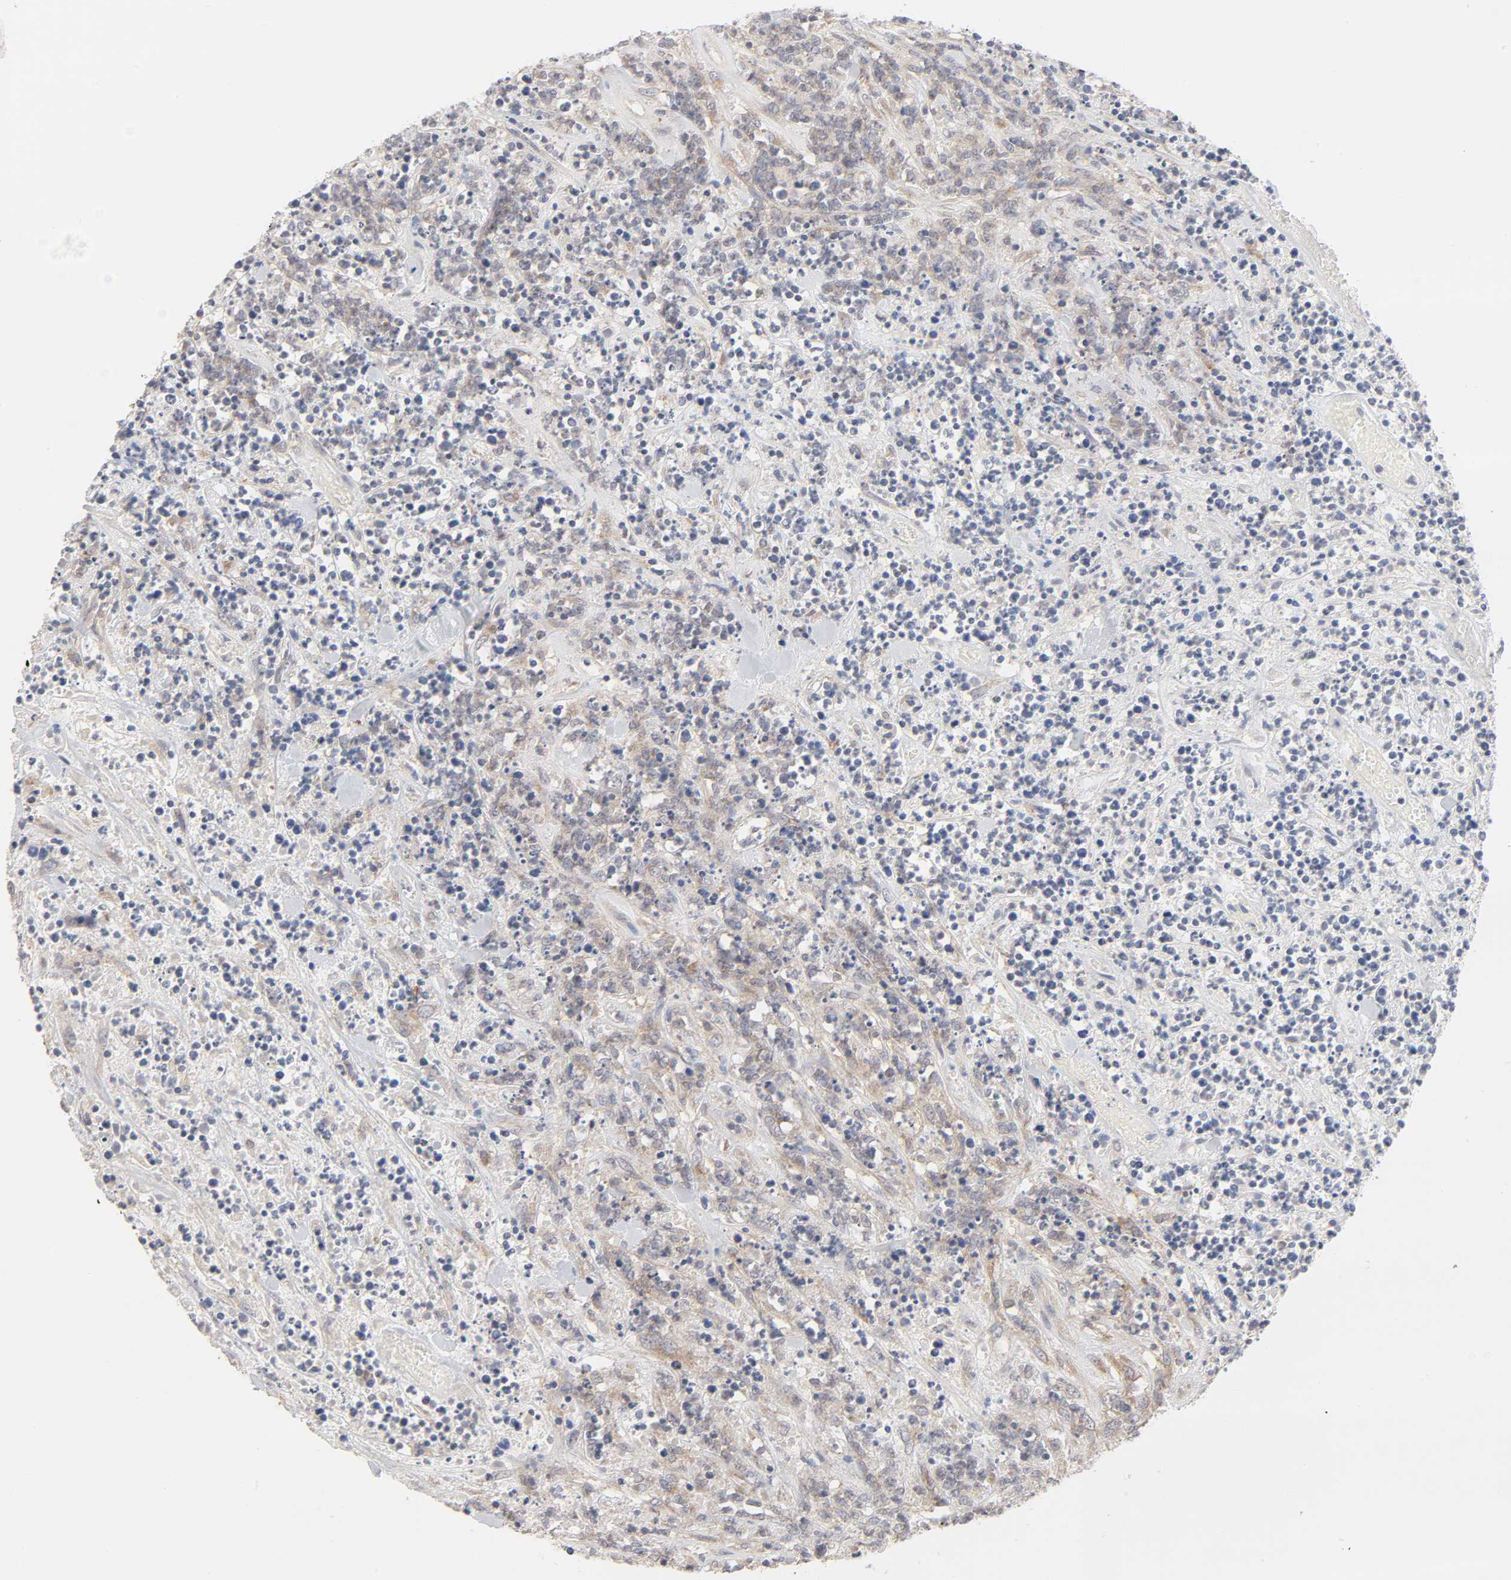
{"staining": {"intensity": "weak", "quantity": "25%-75%", "location": "cytoplasmic/membranous"}, "tissue": "lymphoma", "cell_type": "Tumor cells", "image_type": "cancer", "snomed": [{"axis": "morphology", "description": "Malignant lymphoma, non-Hodgkin's type, High grade"}, {"axis": "topography", "description": "Soft tissue"}], "caption": "Malignant lymphoma, non-Hodgkin's type (high-grade) was stained to show a protein in brown. There is low levels of weak cytoplasmic/membranous staining in about 25%-75% of tumor cells.", "gene": "IL4R", "patient": {"sex": "male", "age": 18}}